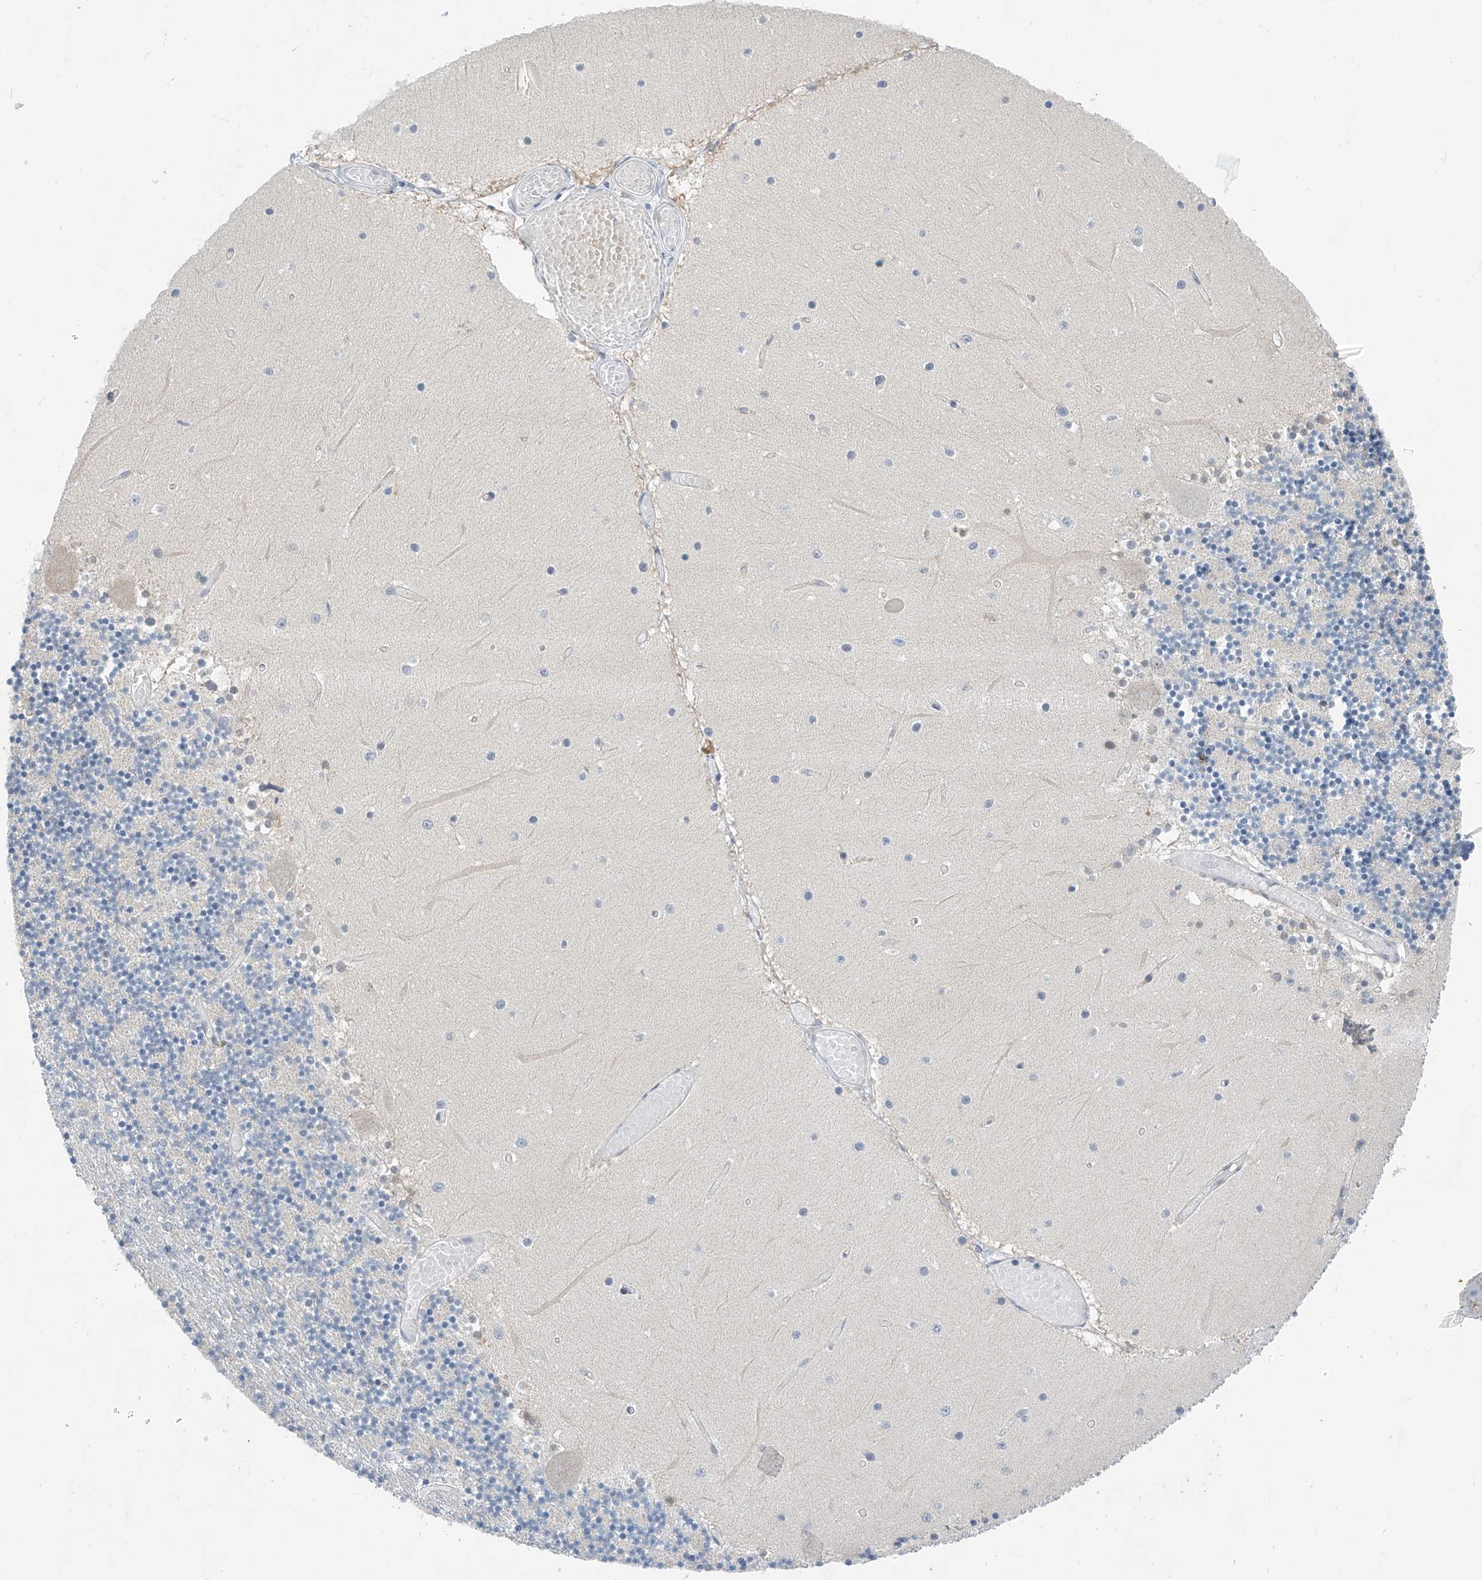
{"staining": {"intensity": "negative", "quantity": "none", "location": "none"}, "tissue": "cerebellum", "cell_type": "Cells in granular layer", "image_type": "normal", "snomed": [{"axis": "morphology", "description": "Normal tissue, NOS"}, {"axis": "topography", "description": "Cerebellum"}], "caption": "The immunohistochemistry (IHC) histopathology image has no significant expression in cells in granular layer of cerebellum. The staining was performed using DAB to visualize the protein expression in brown, while the nuclei were stained in blue with hematoxylin (Magnification: 20x).", "gene": "APLF", "patient": {"sex": "female", "age": 28}}